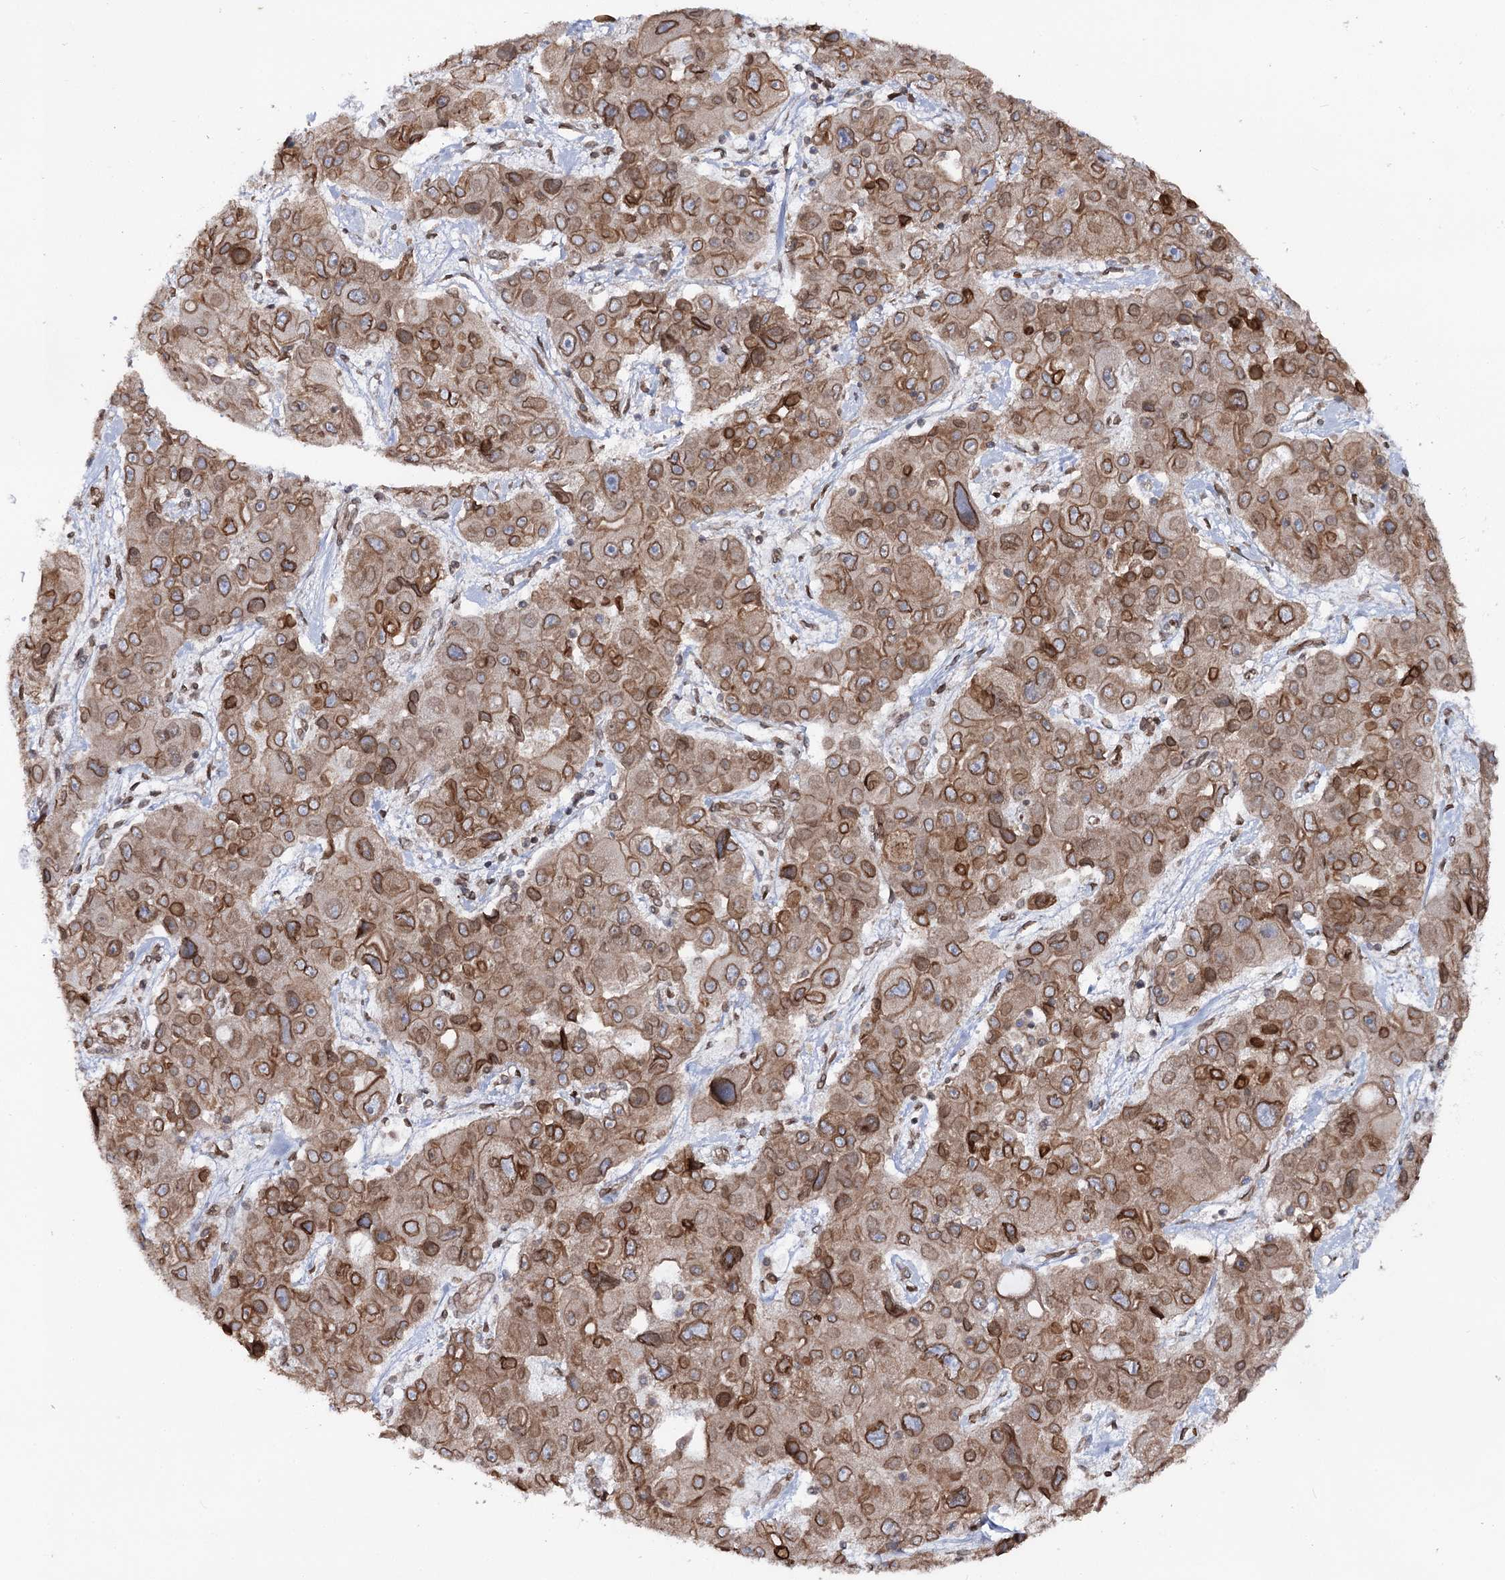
{"staining": {"intensity": "moderate", "quantity": ">75%", "location": "cytoplasmic/membranous"}, "tissue": "liver cancer", "cell_type": "Tumor cells", "image_type": "cancer", "snomed": [{"axis": "morphology", "description": "Cholangiocarcinoma"}, {"axis": "topography", "description": "Liver"}], "caption": "Brown immunohistochemical staining in liver cancer (cholangiocarcinoma) displays moderate cytoplasmic/membranous positivity in about >75% of tumor cells. The staining is performed using DAB (3,3'-diaminobenzidine) brown chromogen to label protein expression. The nuclei are counter-stained blue using hematoxylin.", "gene": "FGFR1OP2", "patient": {"sex": "male", "age": 67}}